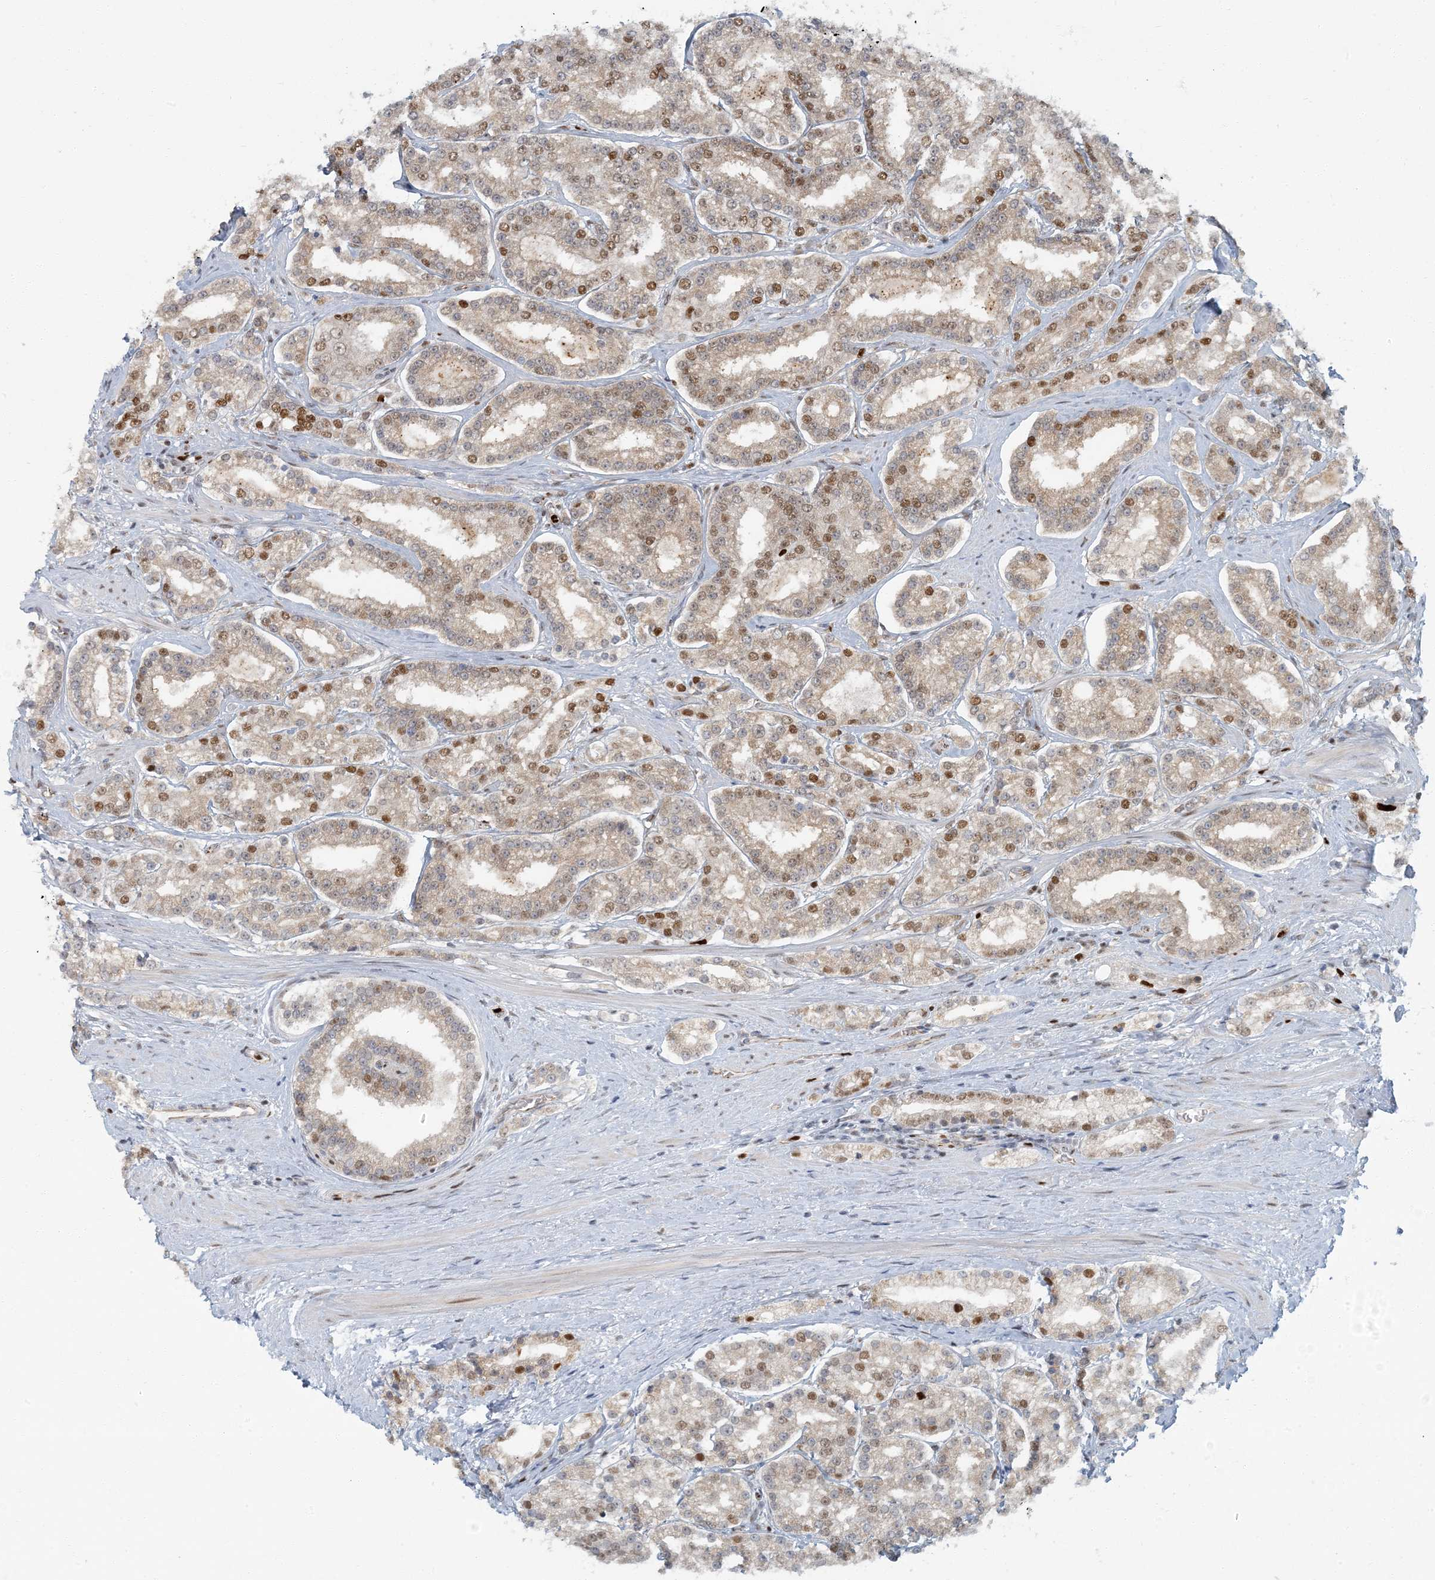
{"staining": {"intensity": "moderate", "quantity": "<25%", "location": "nuclear"}, "tissue": "prostate cancer", "cell_type": "Tumor cells", "image_type": "cancer", "snomed": [{"axis": "morphology", "description": "Normal tissue, NOS"}, {"axis": "morphology", "description": "Adenocarcinoma, High grade"}, {"axis": "topography", "description": "Prostate"}], "caption": "Protein expression analysis of human prostate high-grade adenocarcinoma reveals moderate nuclear positivity in approximately <25% of tumor cells.", "gene": "AK9", "patient": {"sex": "male", "age": 83}}